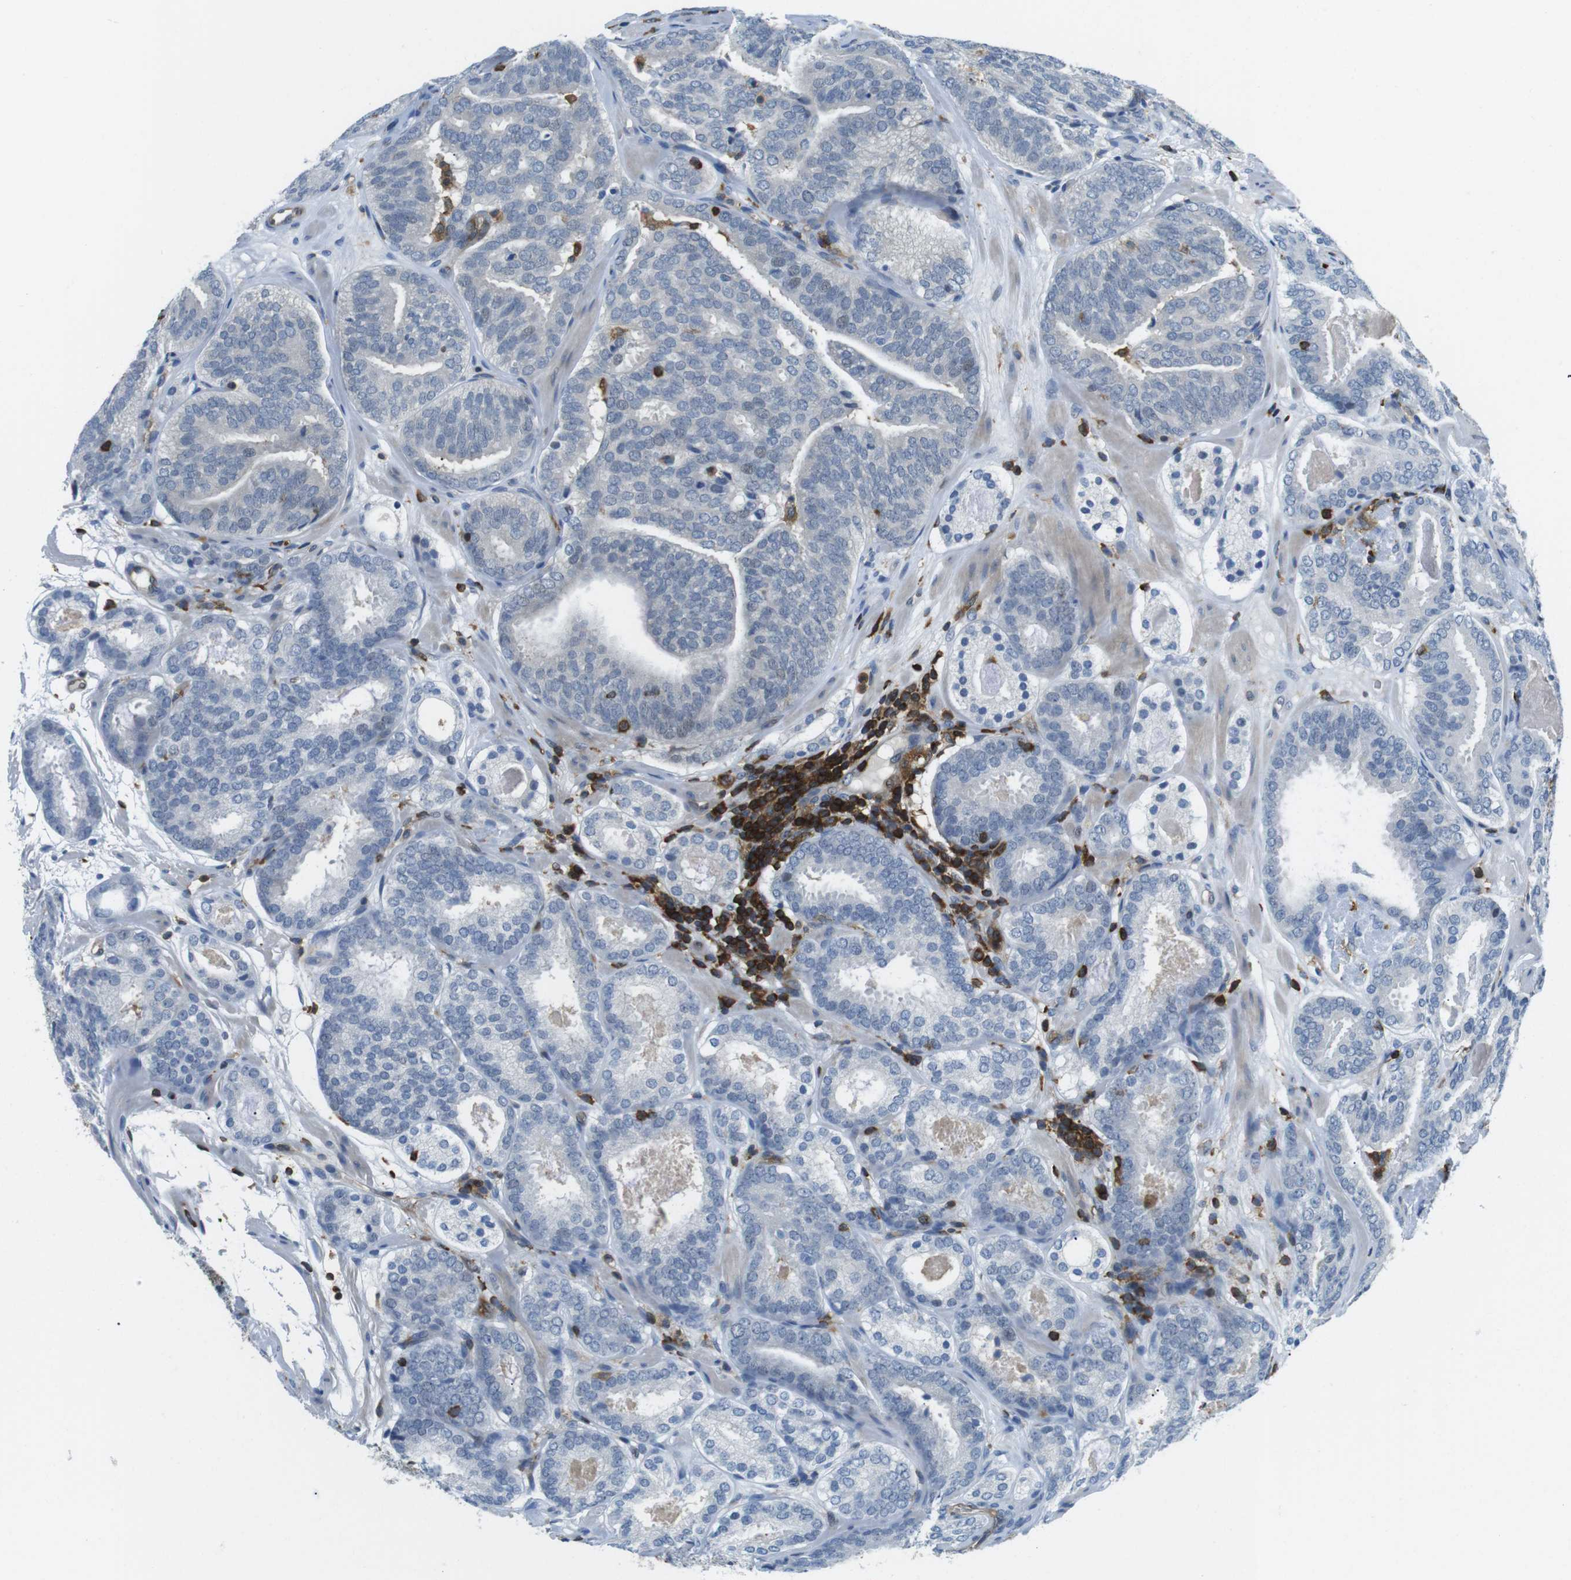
{"staining": {"intensity": "negative", "quantity": "none", "location": "none"}, "tissue": "prostate cancer", "cell_type": "Tumor cells", "image_type": "cancer", "snomed": [{"axis": "morphology", "description": "Adenocarcinoma, Low grade"}, {"axis": "topography", "description": "Prostate"}], "caption": "Immunohistochemical staining of human prostate adenocarcinoma (low-grade) demonstrates no significant positivity in tumor cells.", "gene": "STK10", "patient": {"sex": "male", "age": 69}}